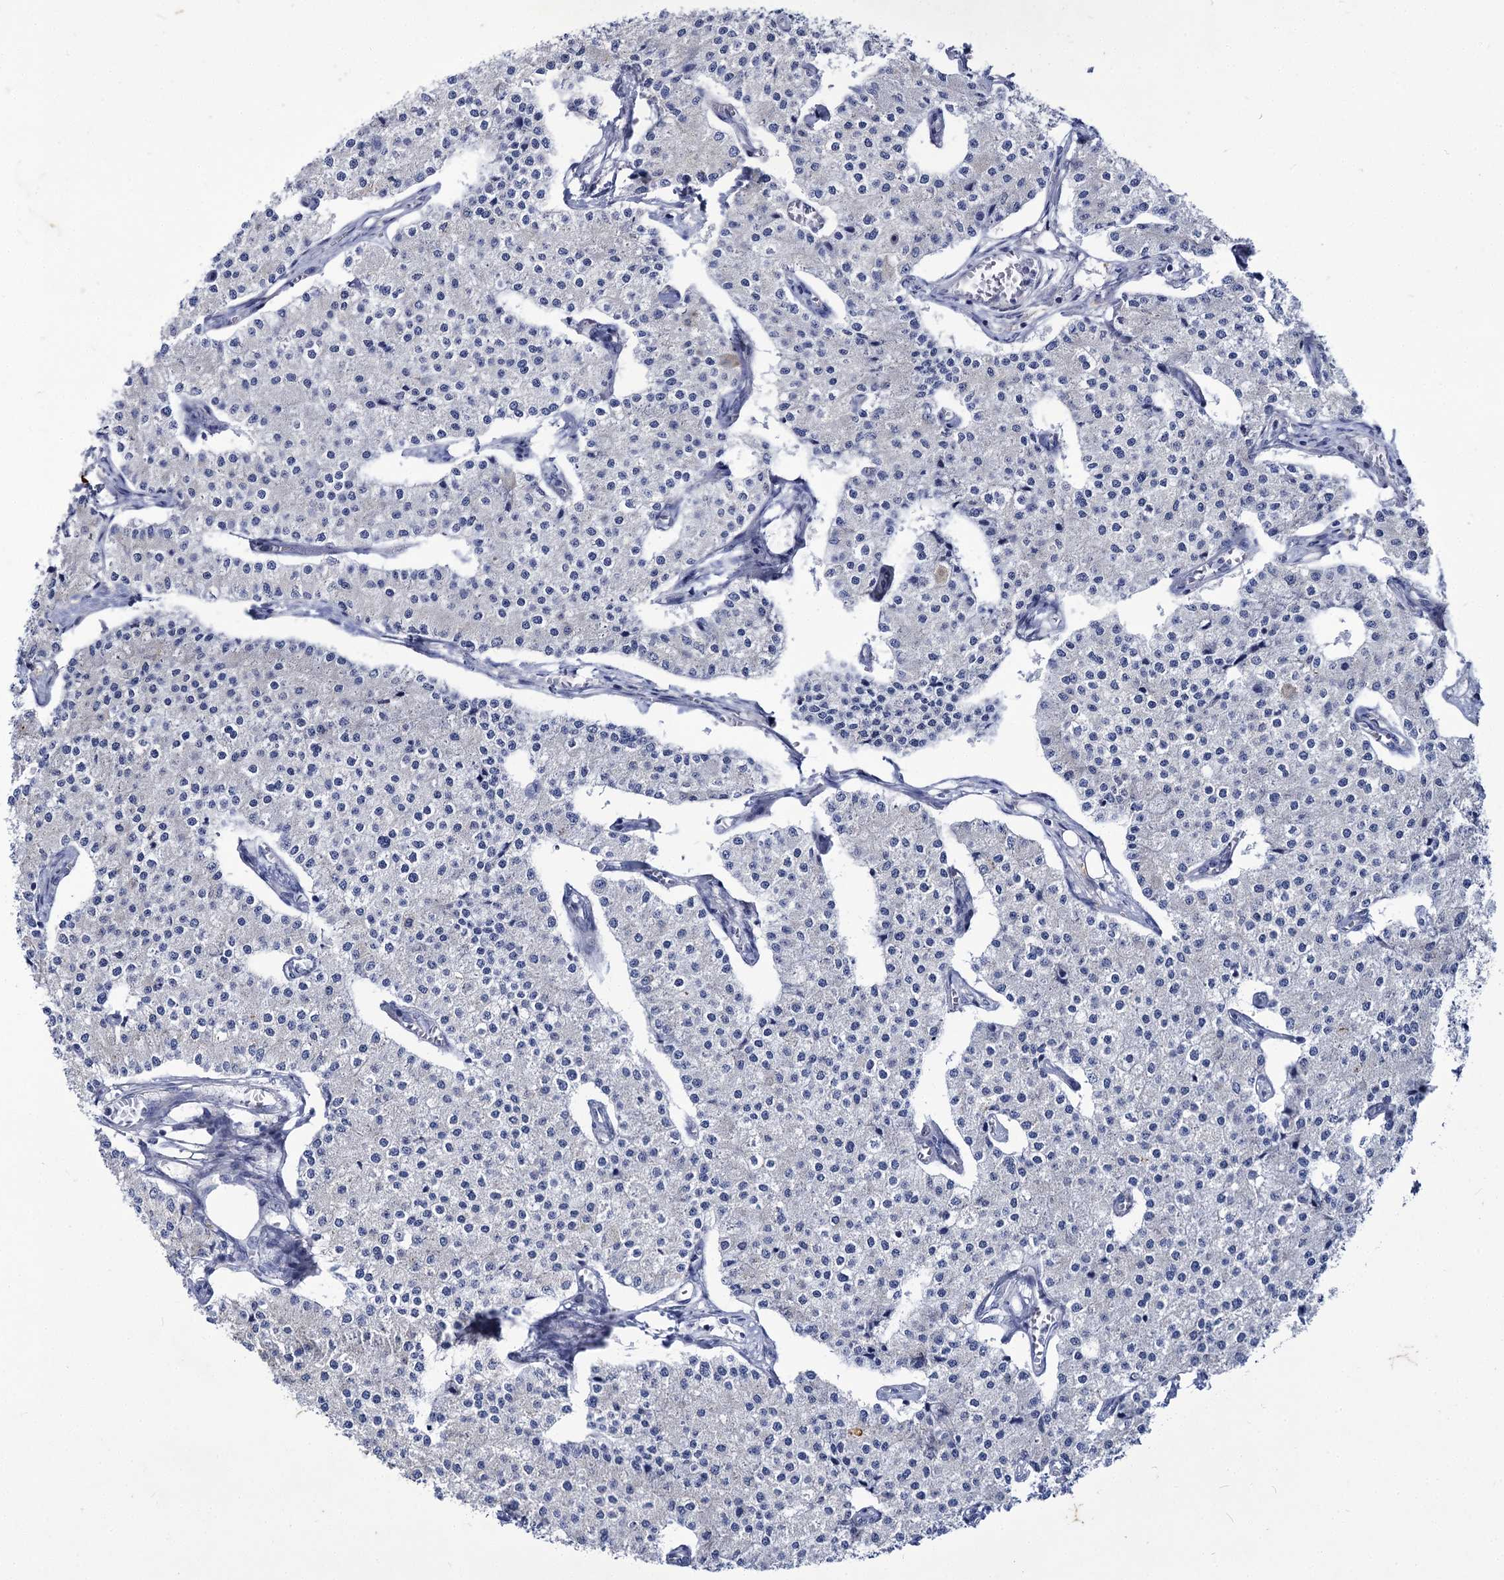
{"staining": {"intensity": "negative", "quantity": "none", "location": "none"}, "tissue": "carcinoid", "cell_type": "Tumor cells", "image_type": "cancer", "snomed": [{"axis": "morphology", "description": "Carcinoid, malignant, NOS"}, {"axis": "topography", "description": "Colon"}], "caption": "Human malignant carcinoid stained for a protein using IHC exhibits no staining in tumor cells.", "gene": "PANX2", "patient": {"sex": "female", "age": 52}}